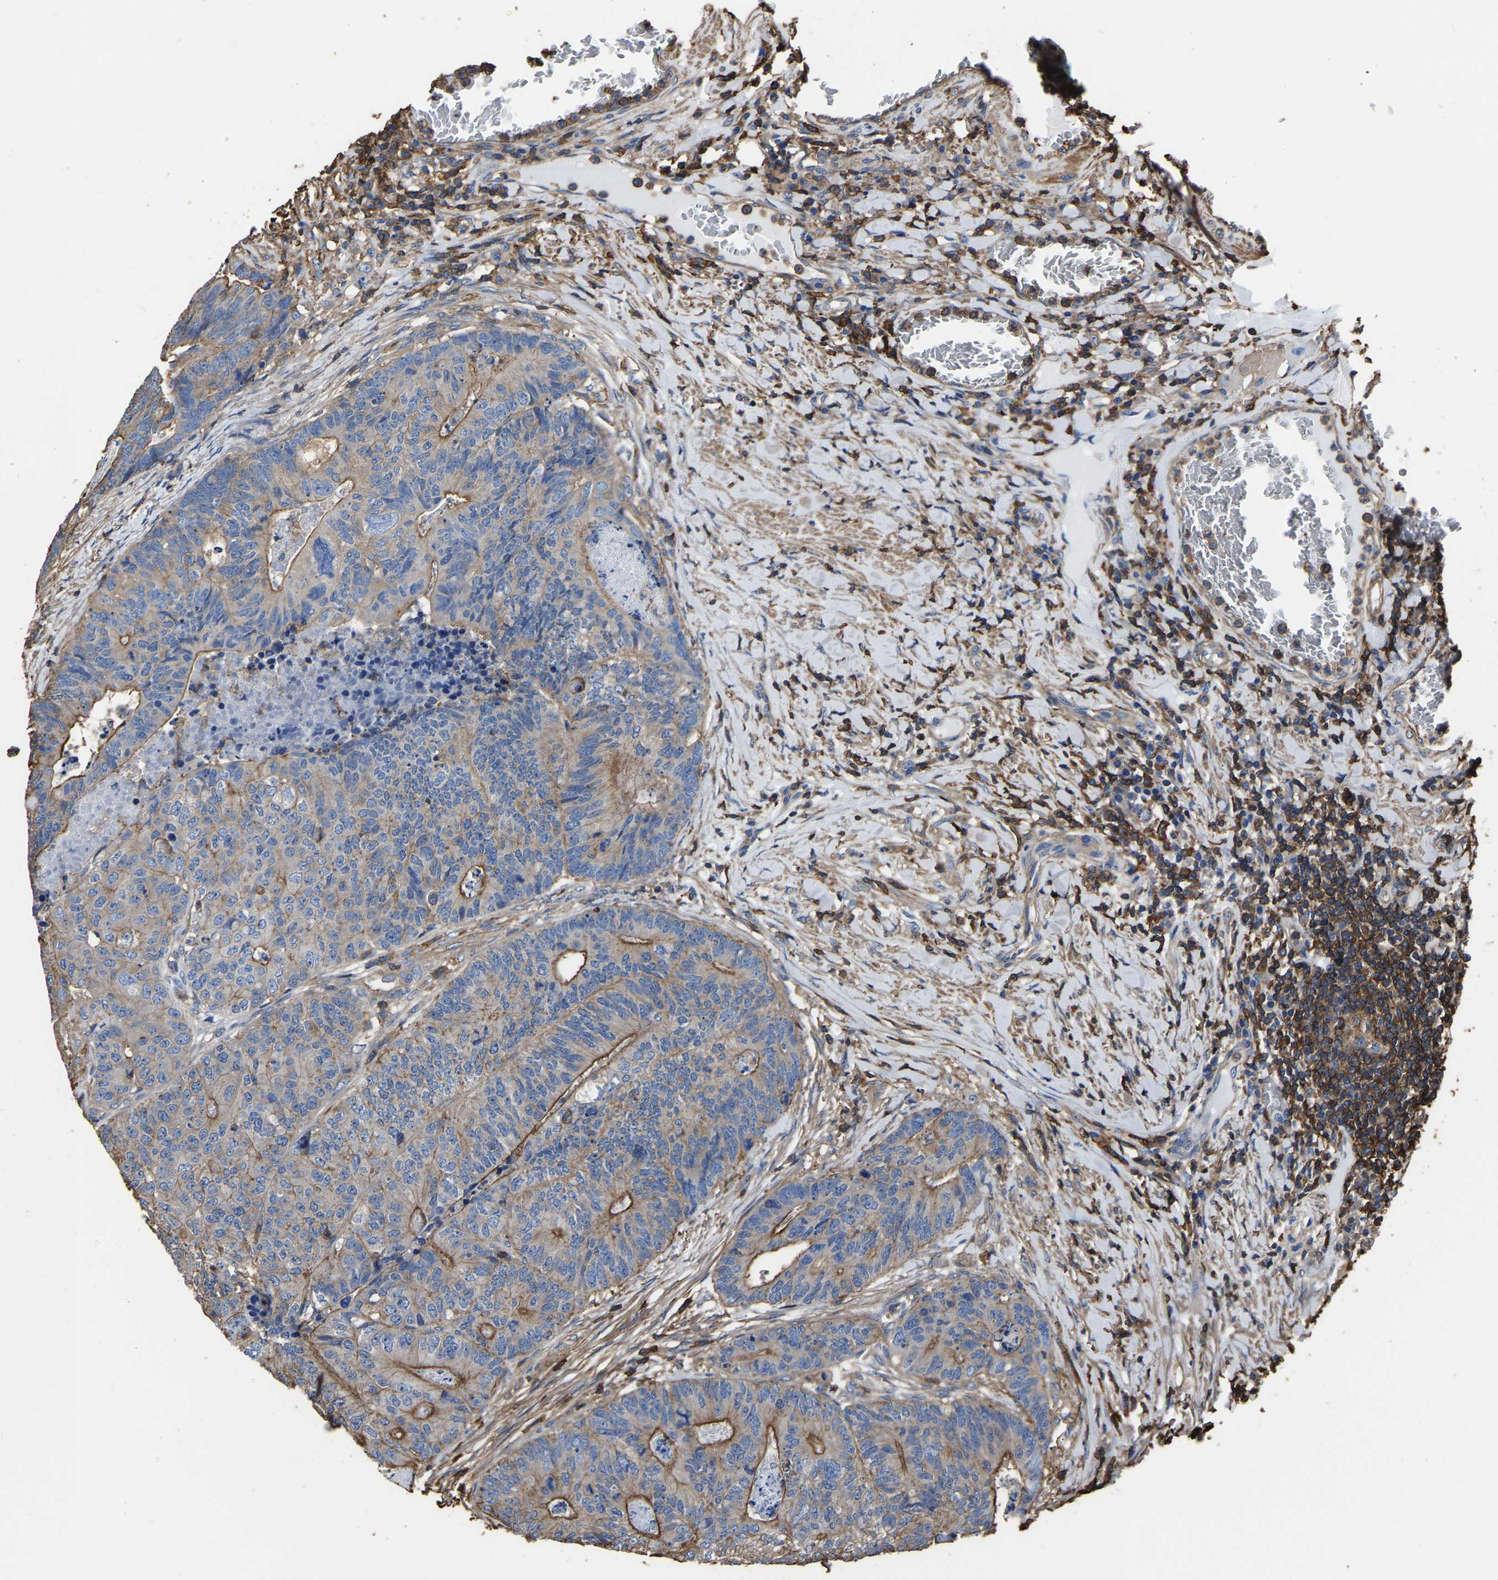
{"staining": {"intensity": "moderate", "quantity": "25%-75%", "location": "cytoplasmic/membranous"}, "tissue": "colorectal cancer", "cell_type": "Tumor cells", "image_type": "cancer", "snomed": [{"axis": "morphology", "description": "Adenocarcinoma, NOS"}, {"axis": "topography", "description": "Colon"}], "caption": "Immunohistochemistry (DAB (3,3'-diaminobenzidine)) staining of human colorectal cancer shows moderate cytoplasmic/membranous protein staining in approximately 25%-75% of tumor cells.", "gene": "ARMT1", "patient": {"sex": "female", "age": 67}}